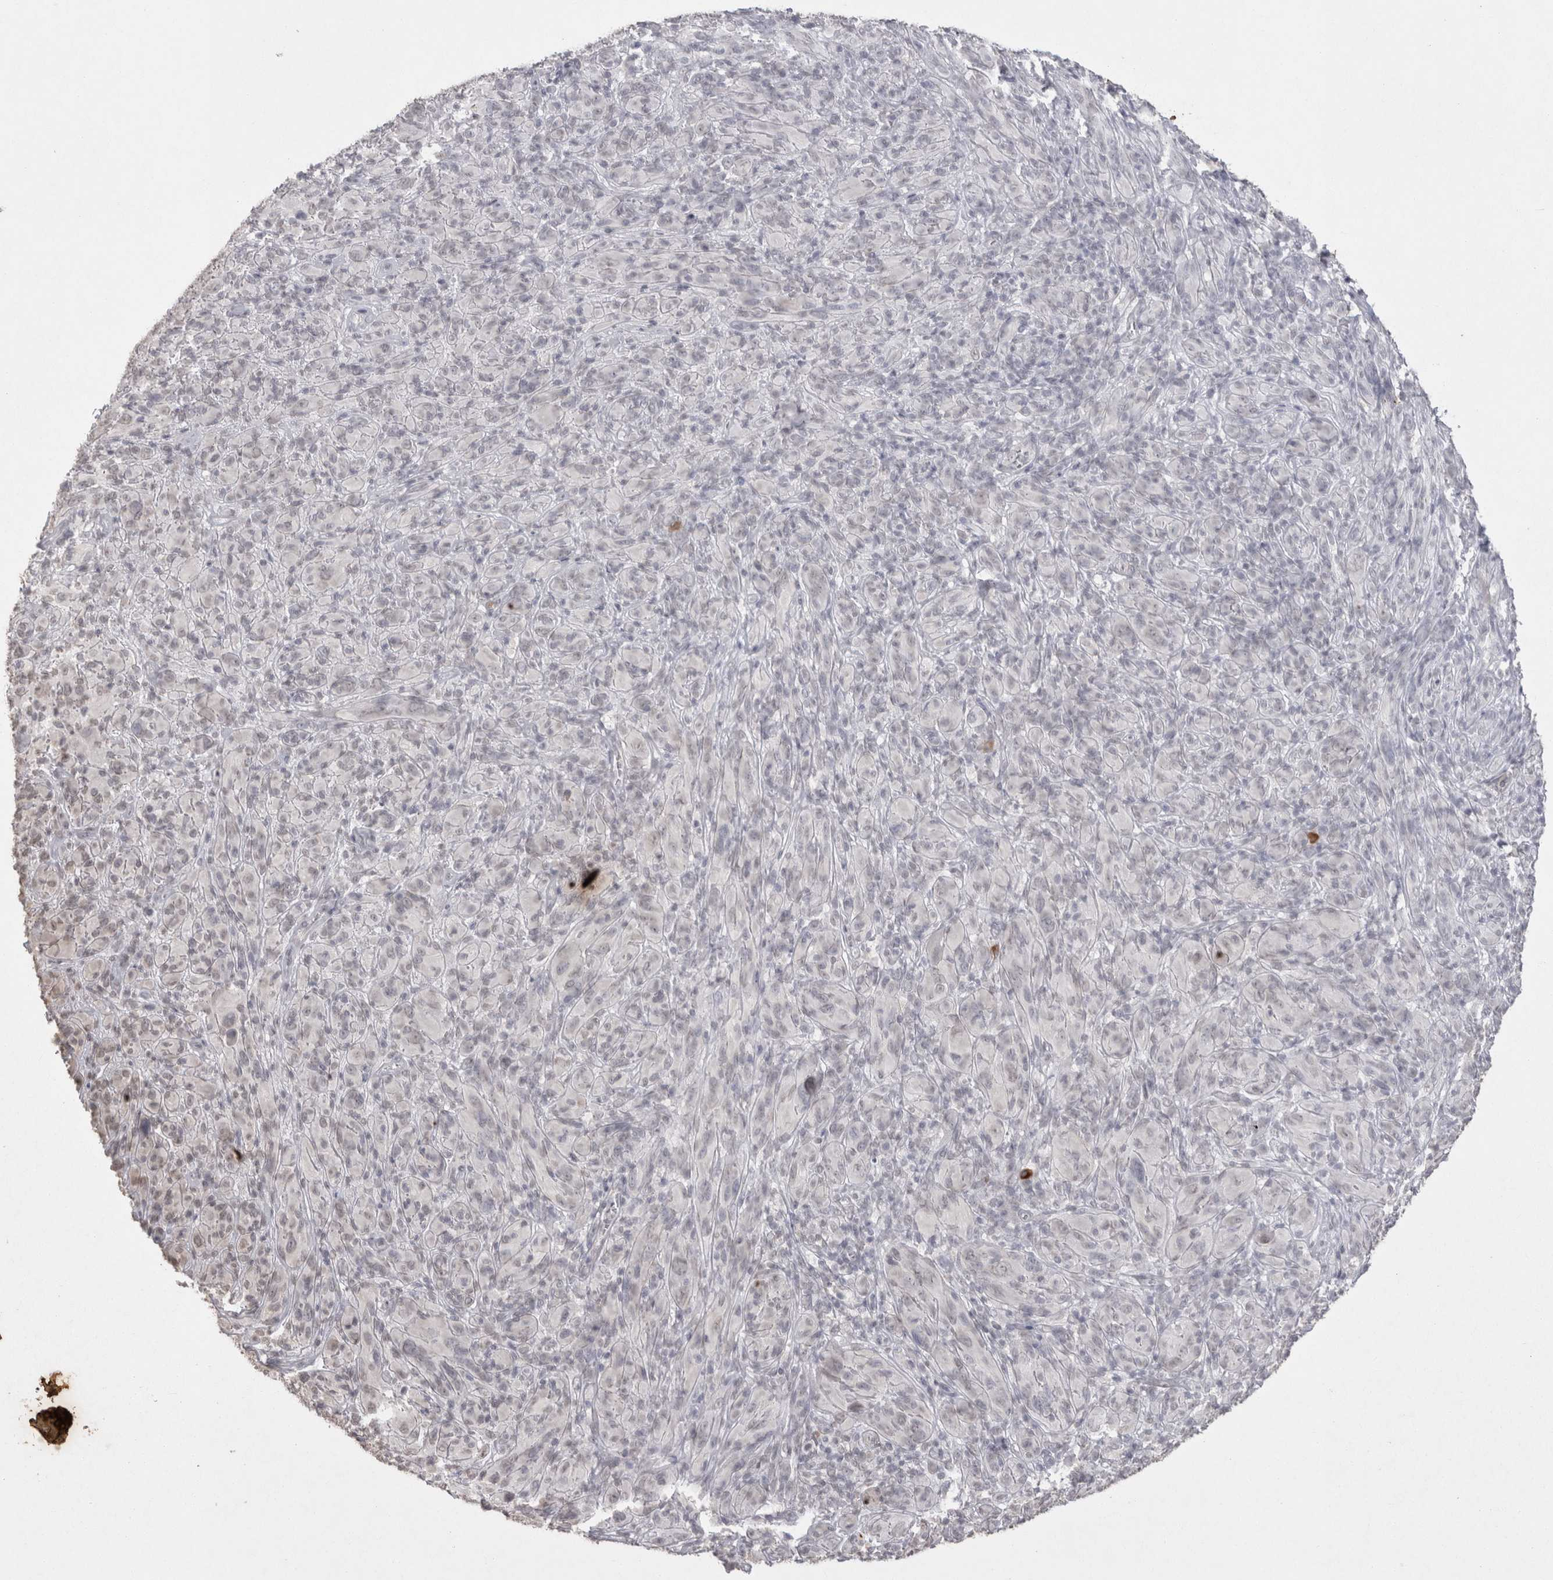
{"staining": {"intensity": "negative", "quantity": "none", "location": "none"}, "tissue": "melanoma", "cell_type": "Tumor cells", "image_type": "cancer", "snomed": [{"axis": "morphology", "description": "Malignant melanoma, NOS"}, {"axis": "topography", "description": "Skin of head"}], "caption": "Immunohistochemistry photomicrograph of neoplastic tissue: melanoma stained with DAB (3,3'-diaminobenzidine) demonstrates no significant protein staining in tumor cells. (Immunohistochemistry (ihc), brightfield microscopy, high magnification).", "gene": "DDX4", "patient": {"sex": "male", "age": 96}}